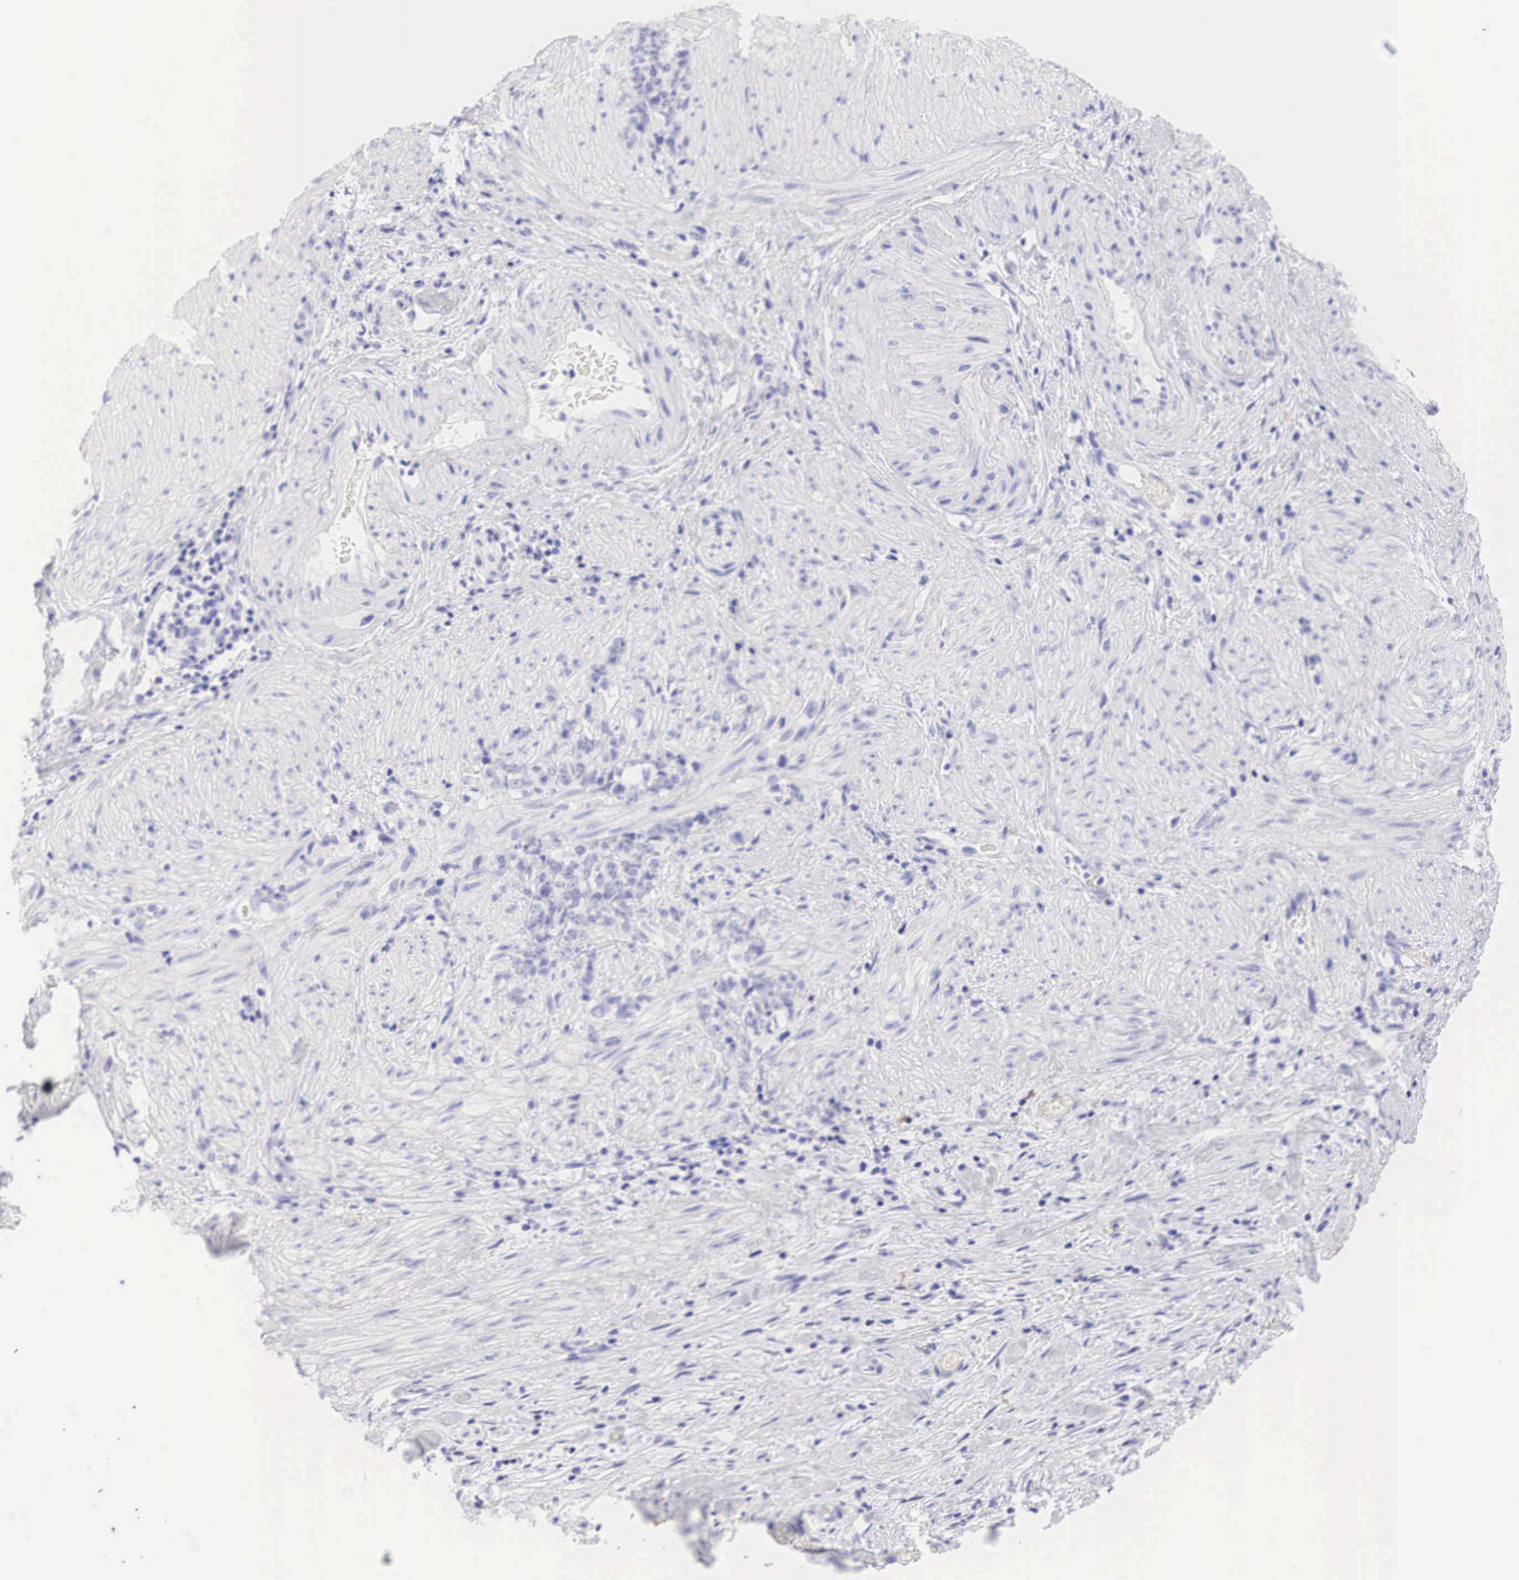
{"staining": {"intensity": "negative", "quantity": "none", "location": "none"}, "tissue": "stomach cancer", "cell_type": "Tumor cells", "image_type": "cancer", "snomed": [{"axis": "morphology", "description": "Adenocarcinoma, NOS"}, {"axis": "topography", "description": "Stomach, lower"}], "caption": "Immunohistochemistry (IHC) image of neoplastic tissue: adenocarcinoma (stomach) stained with DAB reveals no significant protein expression in tumor cells.", "gene": "TYR", "patient": {"sex": "male", "age": 88}}